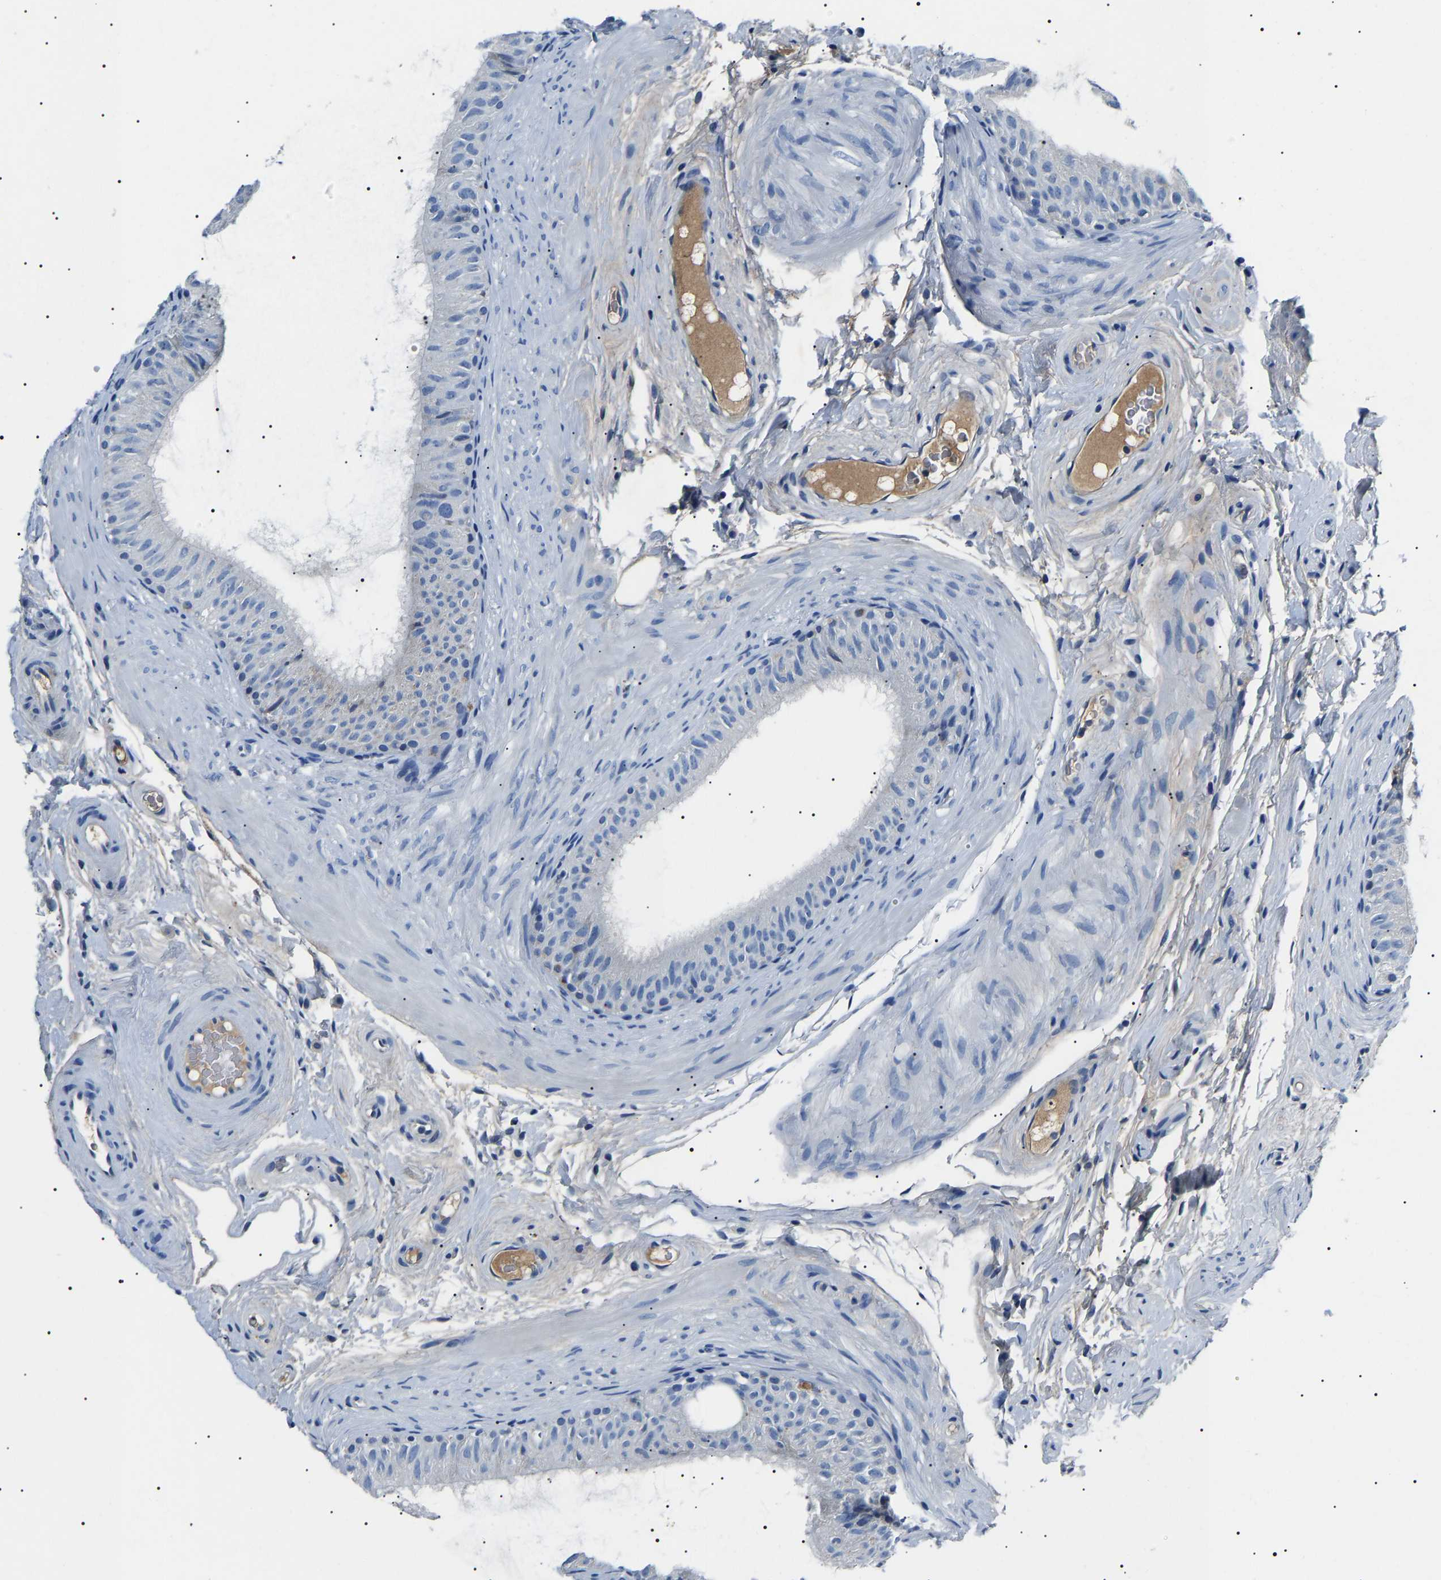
{"staining": {"intensity": "moderate", "quantity": "<25%", "location": "cytoplasmic/membranous"}, "tissue": "epididymis", "cell_type": "Glandular cells", "image_type": "normal", "snomed": [{"axis": "morphology", "description": "Normal tissue, NOS"}, {"axis": "topography", "description": "Epididymis"}], "caption": "Immunohistochemical staining of normal human epididymis shows low levels of moderate cytoplasmic/membranous staining in about <25% of glandular cells. (brown staining indicates protein expression, while blue staining denotes nuclei).", "gene": "KLK15", "patient": {"sex": "male", "age": 34}}